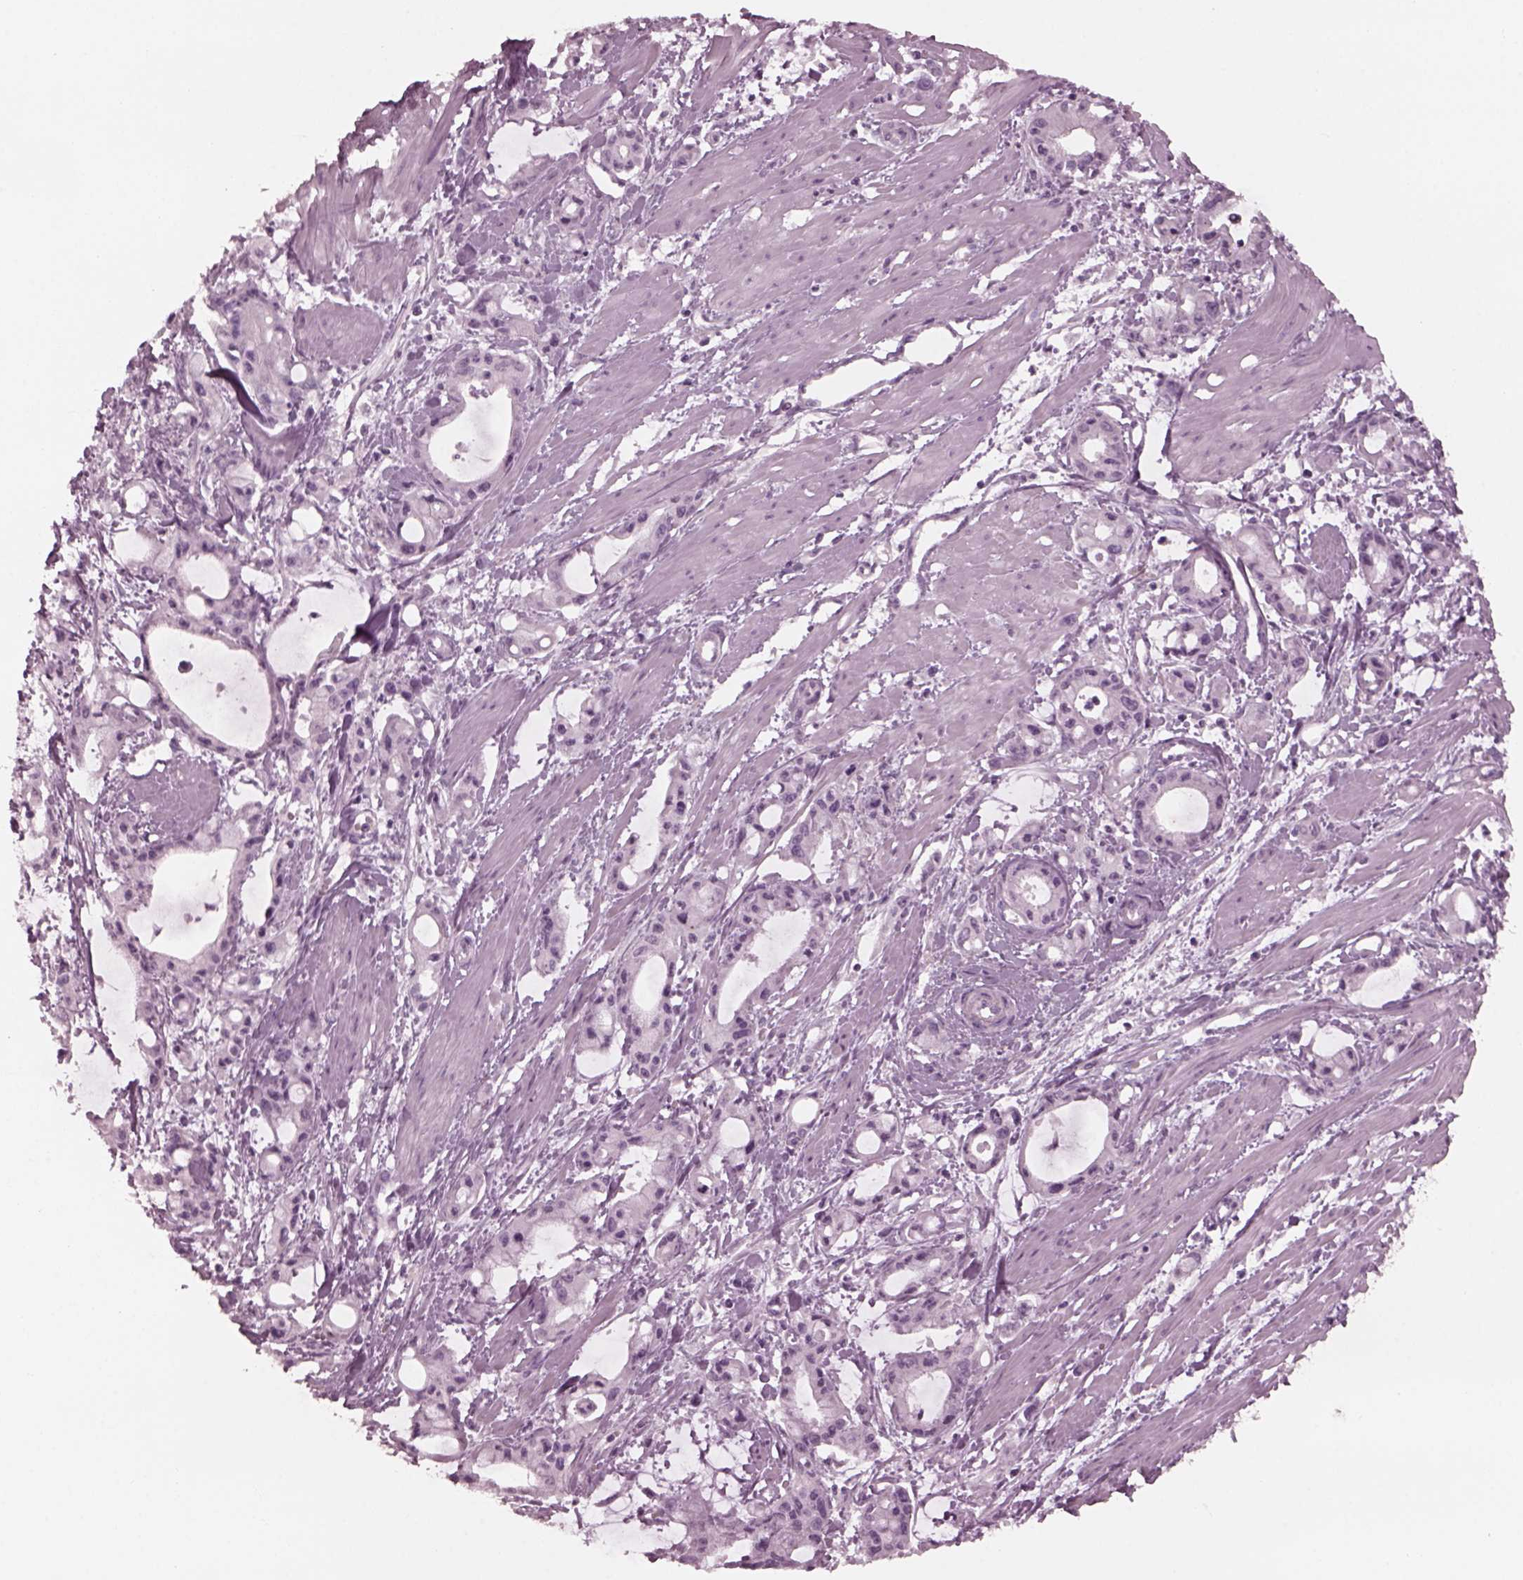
{"staining": {"intensity": "negative", "quantity": "none", "location": "none"}, "tissue": "pancreatic cancer", "cell_type": "Tumor cells", "image_type": "cancer", "snomed": [{"axis": "morphology", "description": "Adenocarcinoma, NOS"}, {"axis": "topography", "description": "Pancreas"}], "caption": "A histopathology image of pancreatic cancer (adenocarcinoma) stained for a protein shows no brown staining in tumor cells.", "gene": "YY2", "patient": {"sex": "male", "age": 48}}